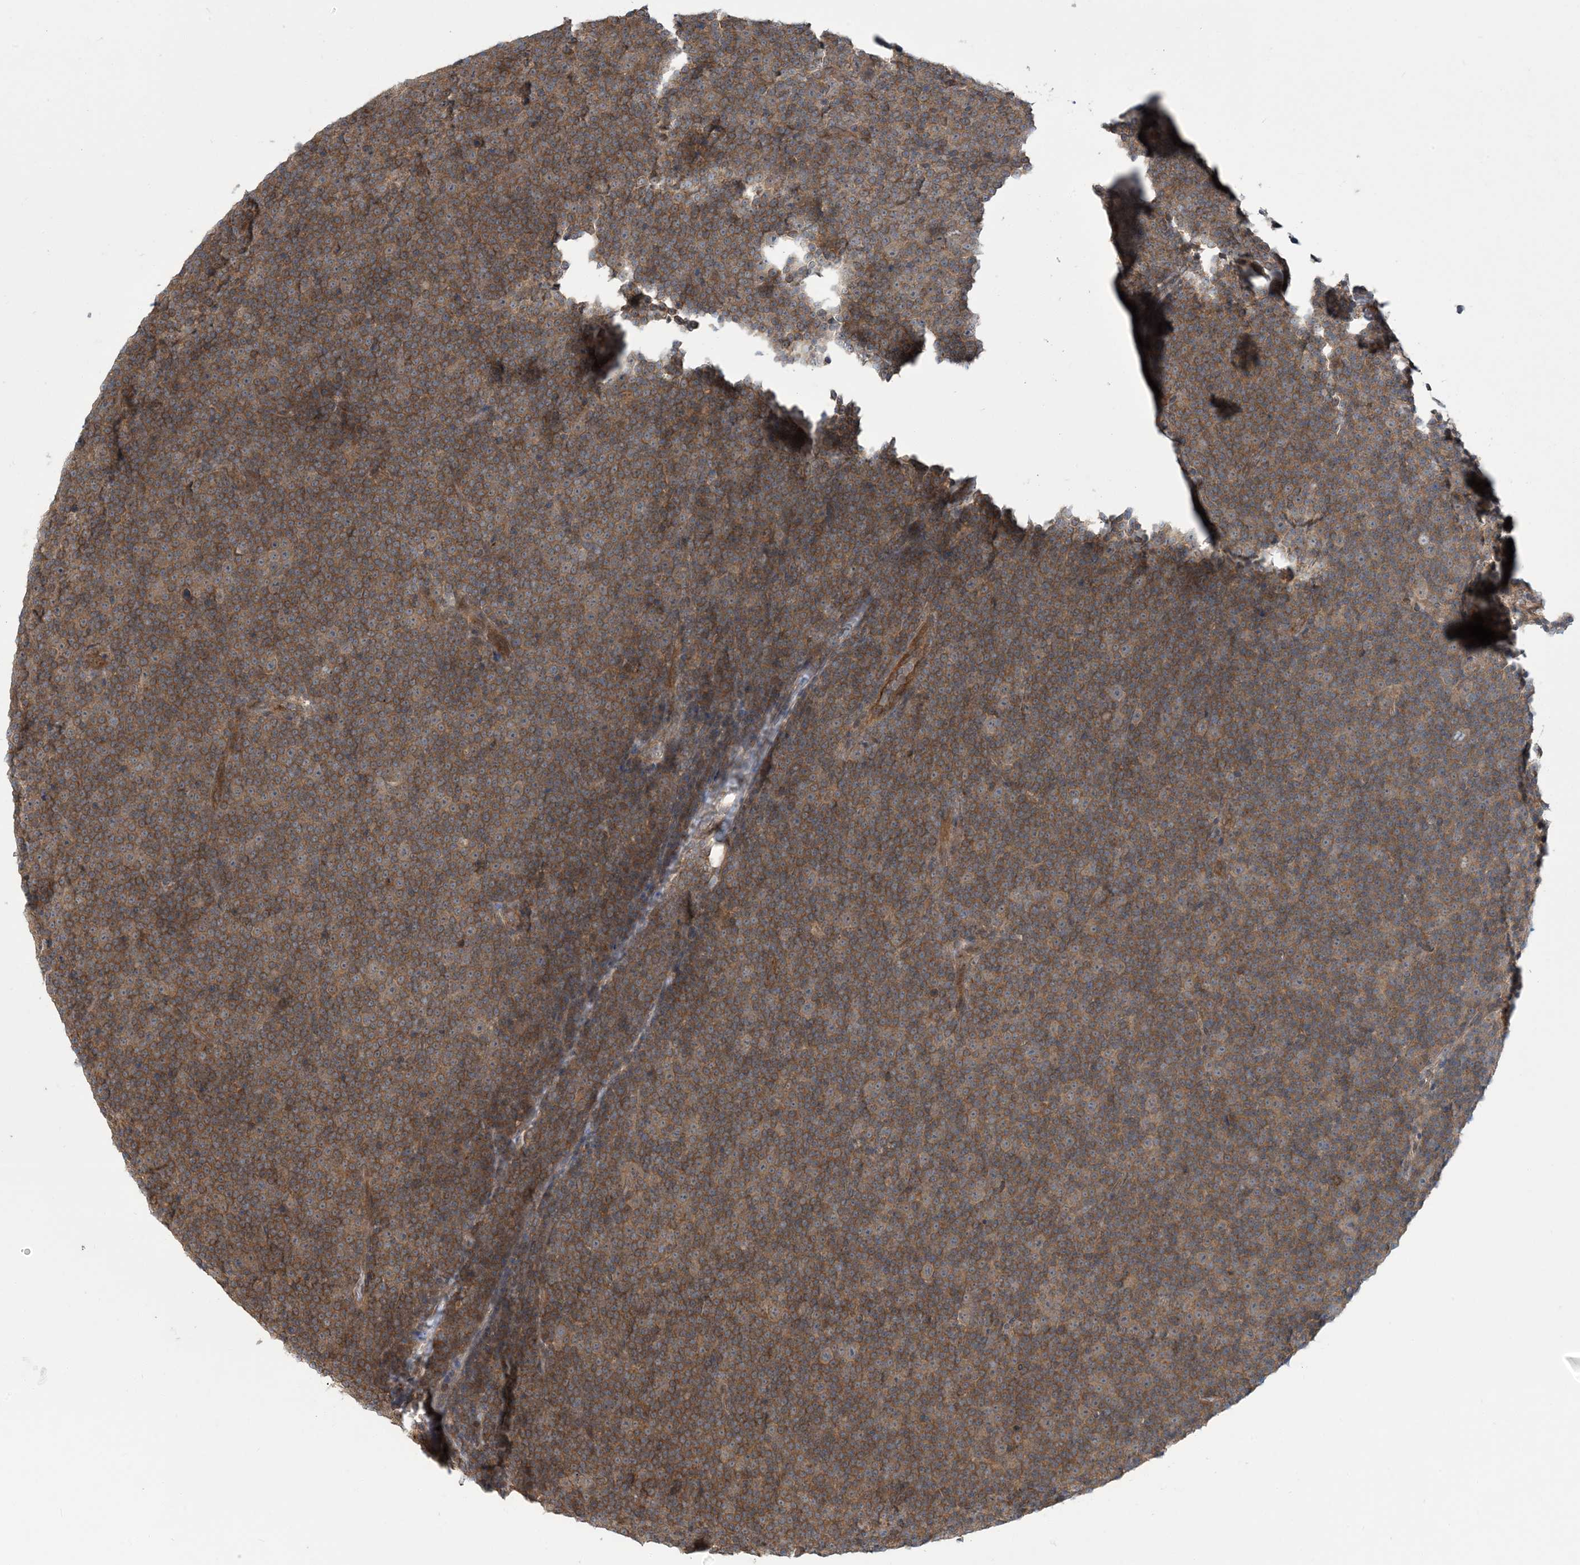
{"staining": {"intensity": "weak", "quantity": ">75%", "location": "cytoplasmic/membranous"}, "tissue": "lymphoma", "cell_type": "Tumor cells", "image_type": "cancer", "snomed": [{"axis": "morphology", "description": "Malignant lymphoma, non-Hodgkin's type, Low grade"}, {"axis": "topography", "description": "Lymph node"}], "caption": "Immunohistochemical staining of low-grade malignant lymphoma, non-Hodgkin's type exhibits weak cytoplasmic/membranous protein expression in approximately >75% of tumor cells.", "gene": "ERI2", "patient": {"sex": "female", "age": 67}}